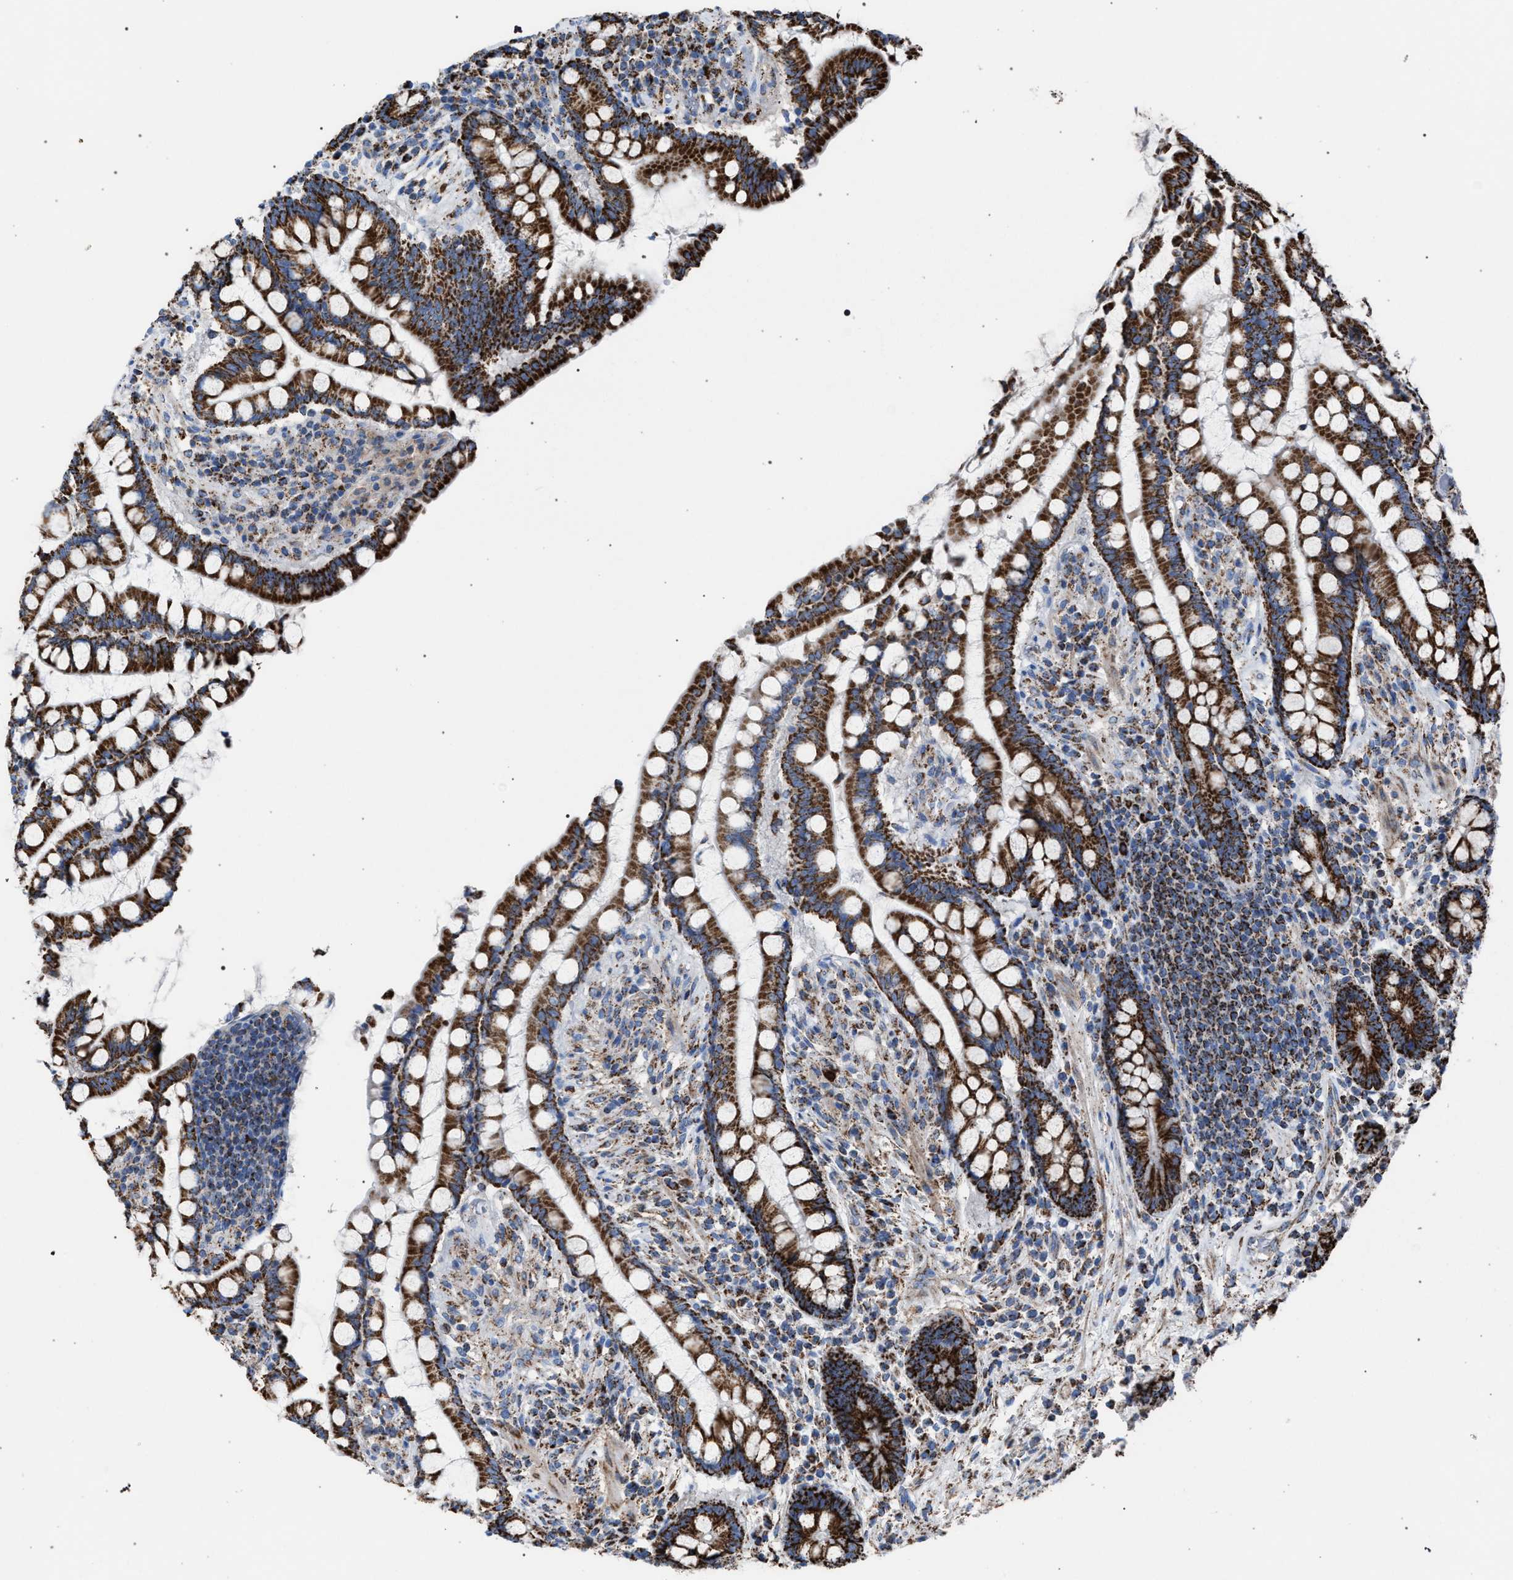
{"staining": {"intensity": "moderate", "quantity": ">75%", "location": "cytoplasmic/membranous"}, "tissue": "colon", "cell_type": "Endothelial cells", "image_type": "normal", "snomed": [{"axis": "morphology", "description": "Normal tissue, NOS"}, {"axis": "topography", "description": "Colon"}], "caption": "Protein staining demonstrates moderate cytoplasmic/membranous staining in approximately >75% of endothelial cells in unremarkable colon. Immunohistochemistry (ihc) stains the protein in brown and the nuclei are stained blue.", "gene": "VPS13A", "patient": {"sex": "male", "age": 73}}